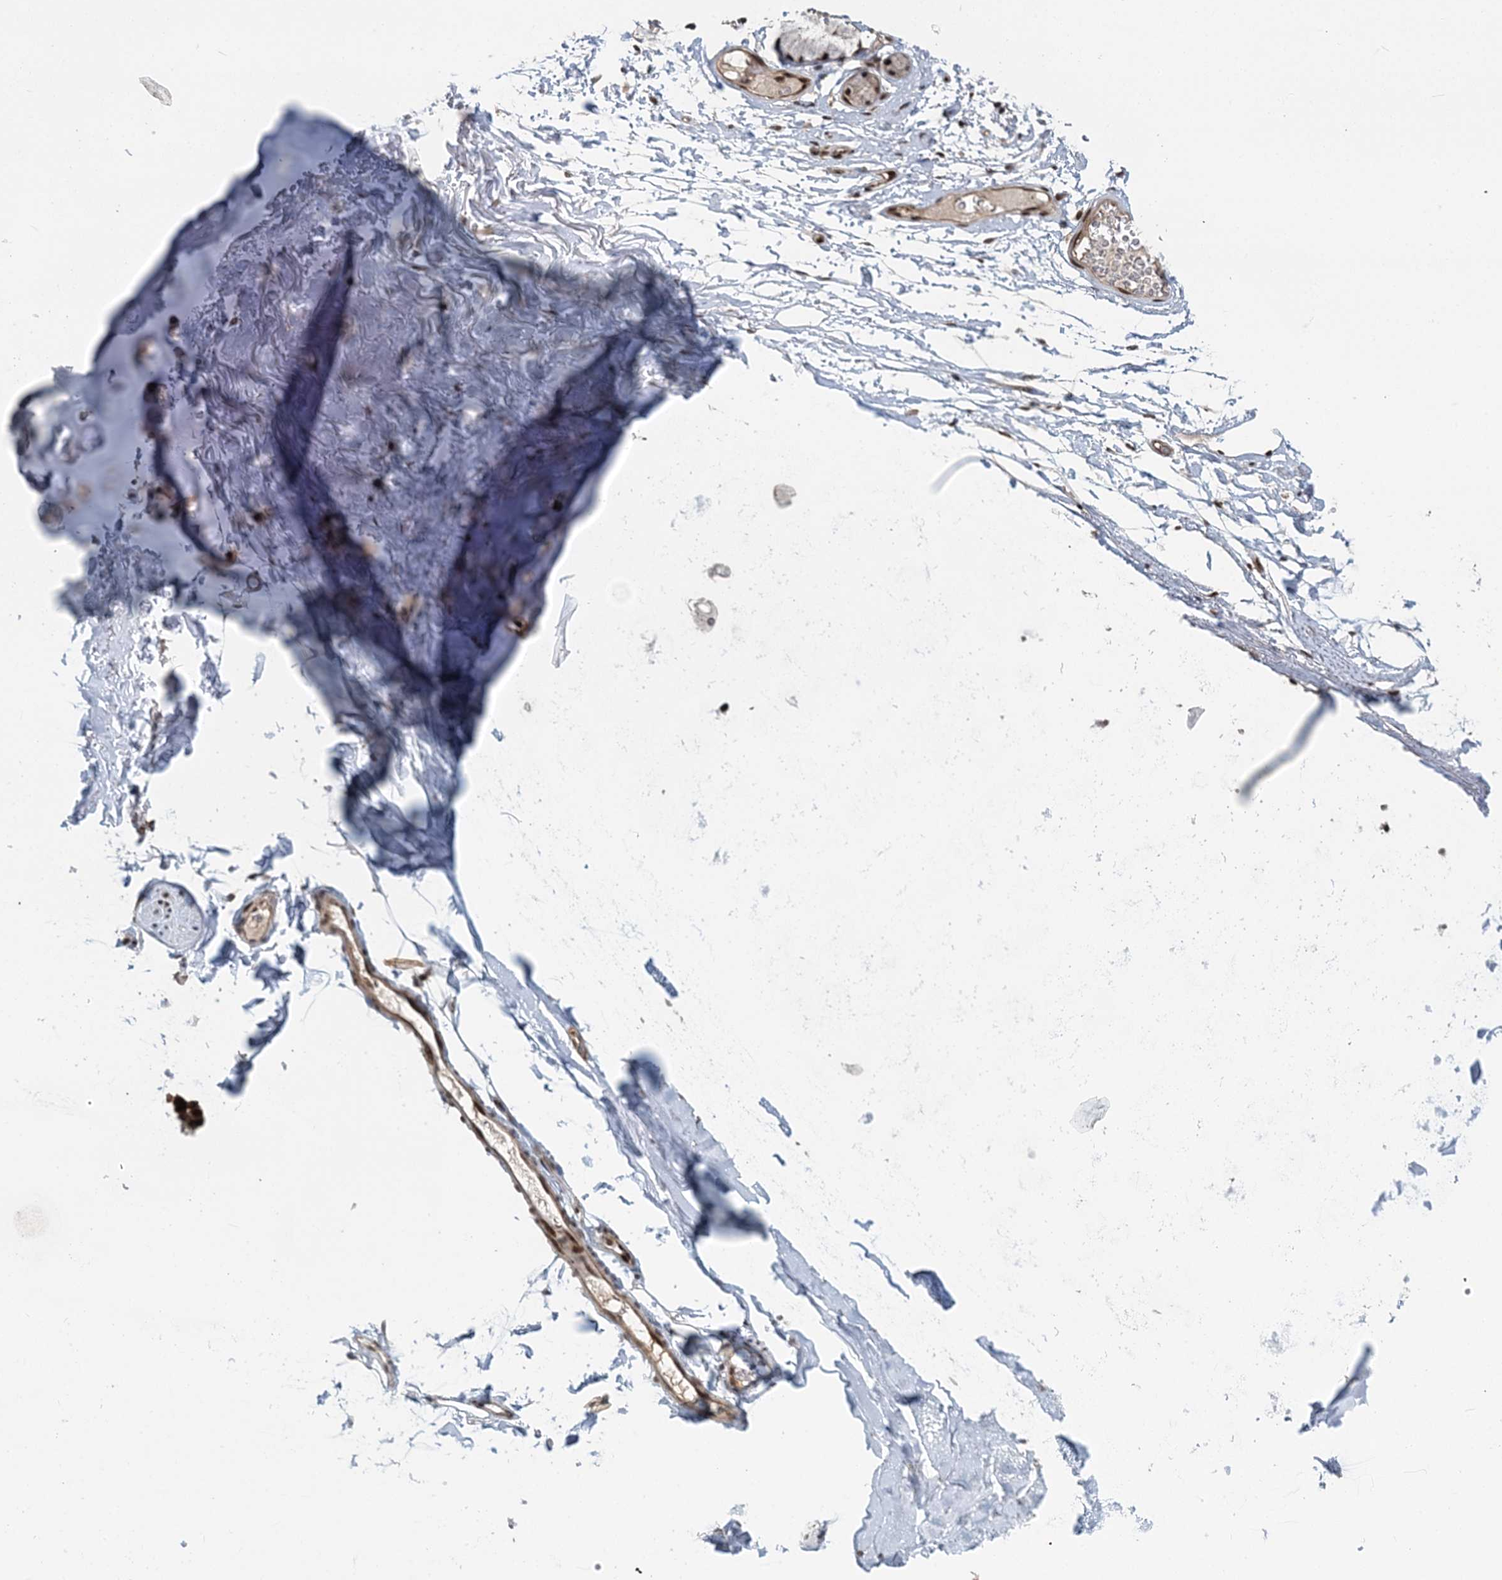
{"staining": {"intensity": "moderate", "quantity": ">75%", "location": "nuclear"}, "tissue": "adipose tissue", "cell_type": "Adipocytes", "image_type": "normal", "snomed": [{"axis": "morphology", "description": "Normal tissue, NOS"}, {"axis": "topography", "description": "Cartilage tissue"}, {"axis": "topography", "description": "Bronchus"}], "caption": "This image reveals benign adipose tissue stained with immunohistochemistry to label a protein in brown. The nuclear of adipocytes show moderate positivity for the protein. Nuclei are counter-stained blue.", "gene": "CWC22", "patient": {"sex": "female", "age": 73}}